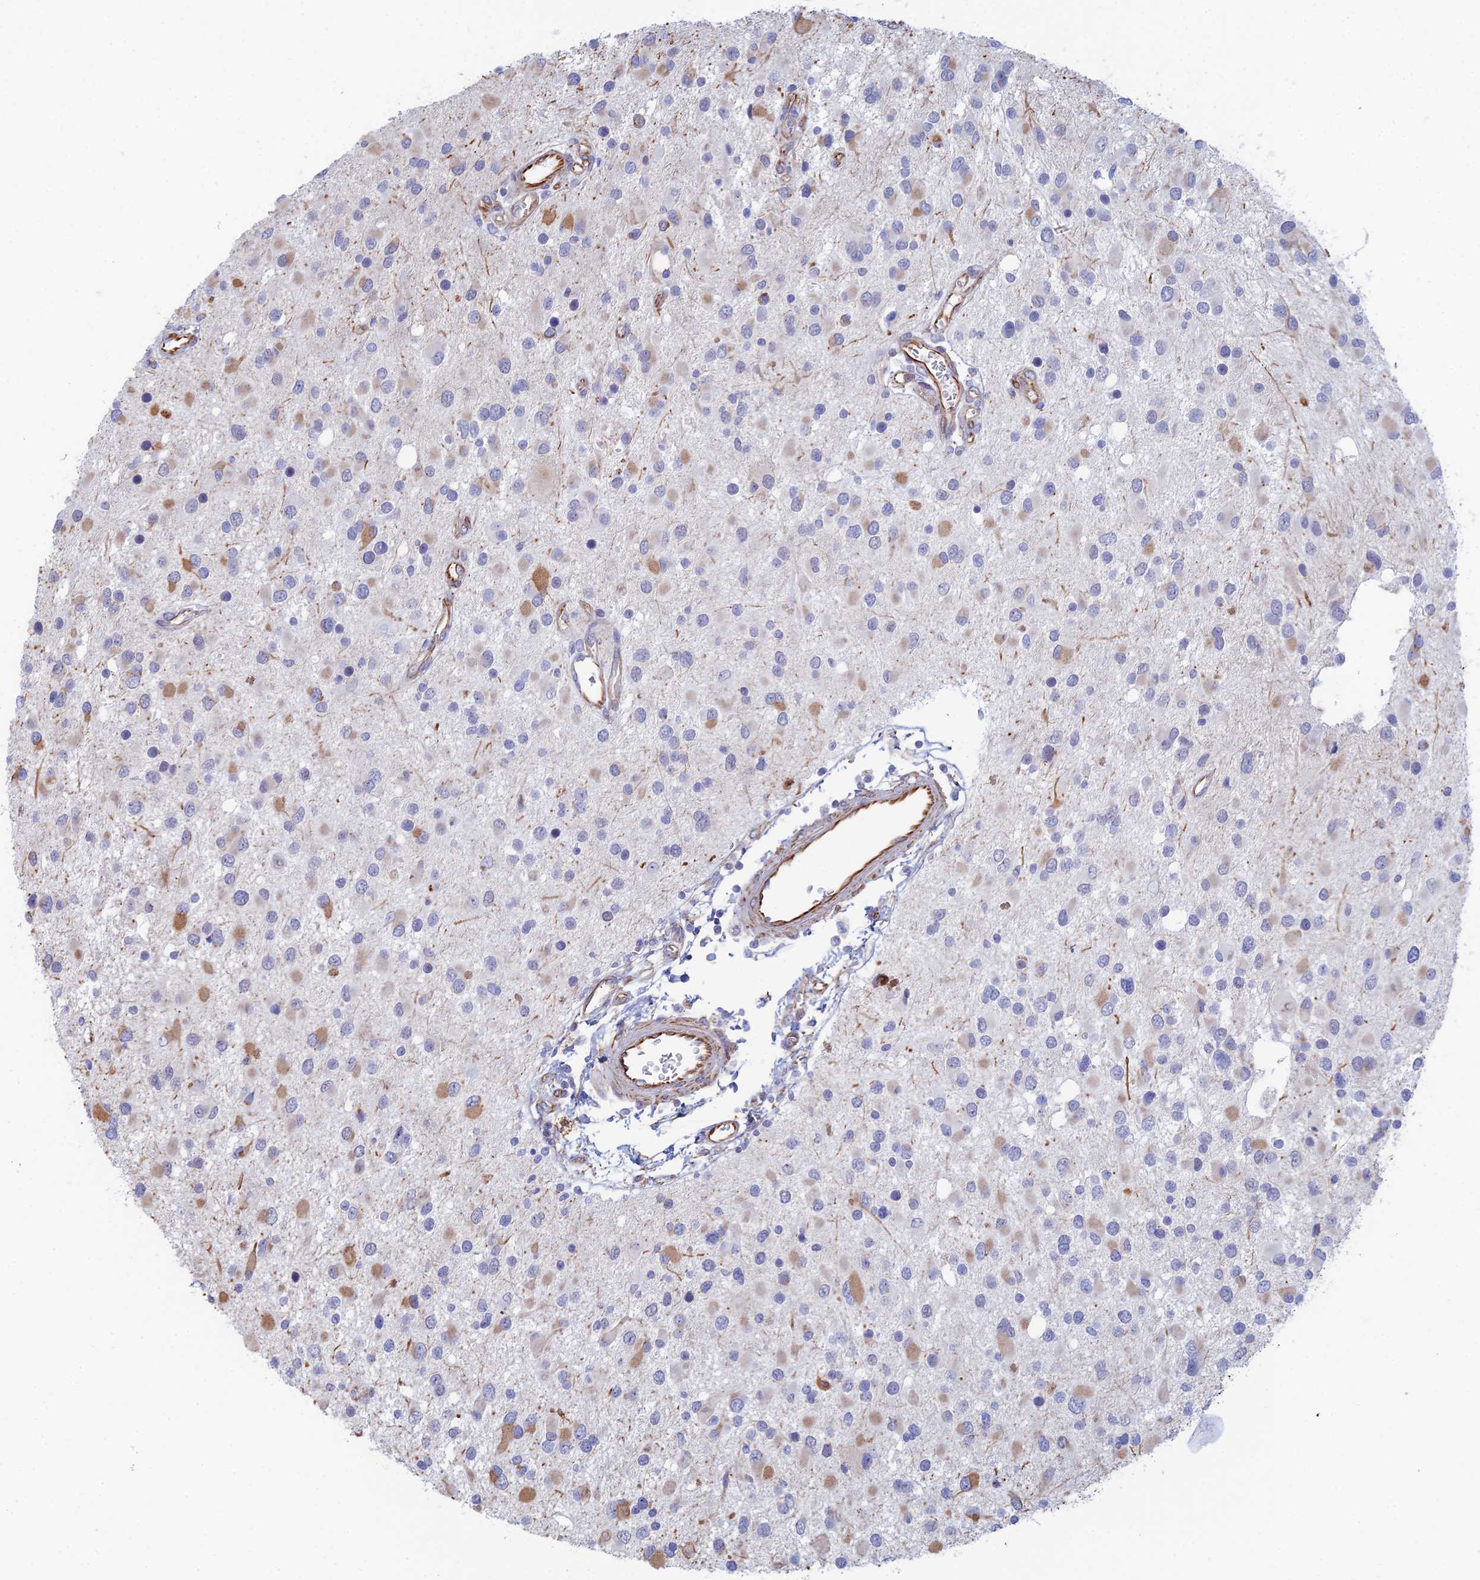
{"staining": {"intensity": "moderate", "quantity": "<25%", "location": "cytoplasmic/membranous"}, "tissue": "glioma", "cell_type": "Tumor cells", "image_type": "cancer", "snomed": [{"axis": "morphology", "description": "Glioma, malignant, High grade"}, {"axis": "topography", "description": "Brain"}], "caption": "Protein staining of glioma tissue shows moderate cytoplasmic/membranous expression in approximately <25% of tumor cells.", "gene": "CLVS2", "patient": {"sex": "male", "age": 53}}